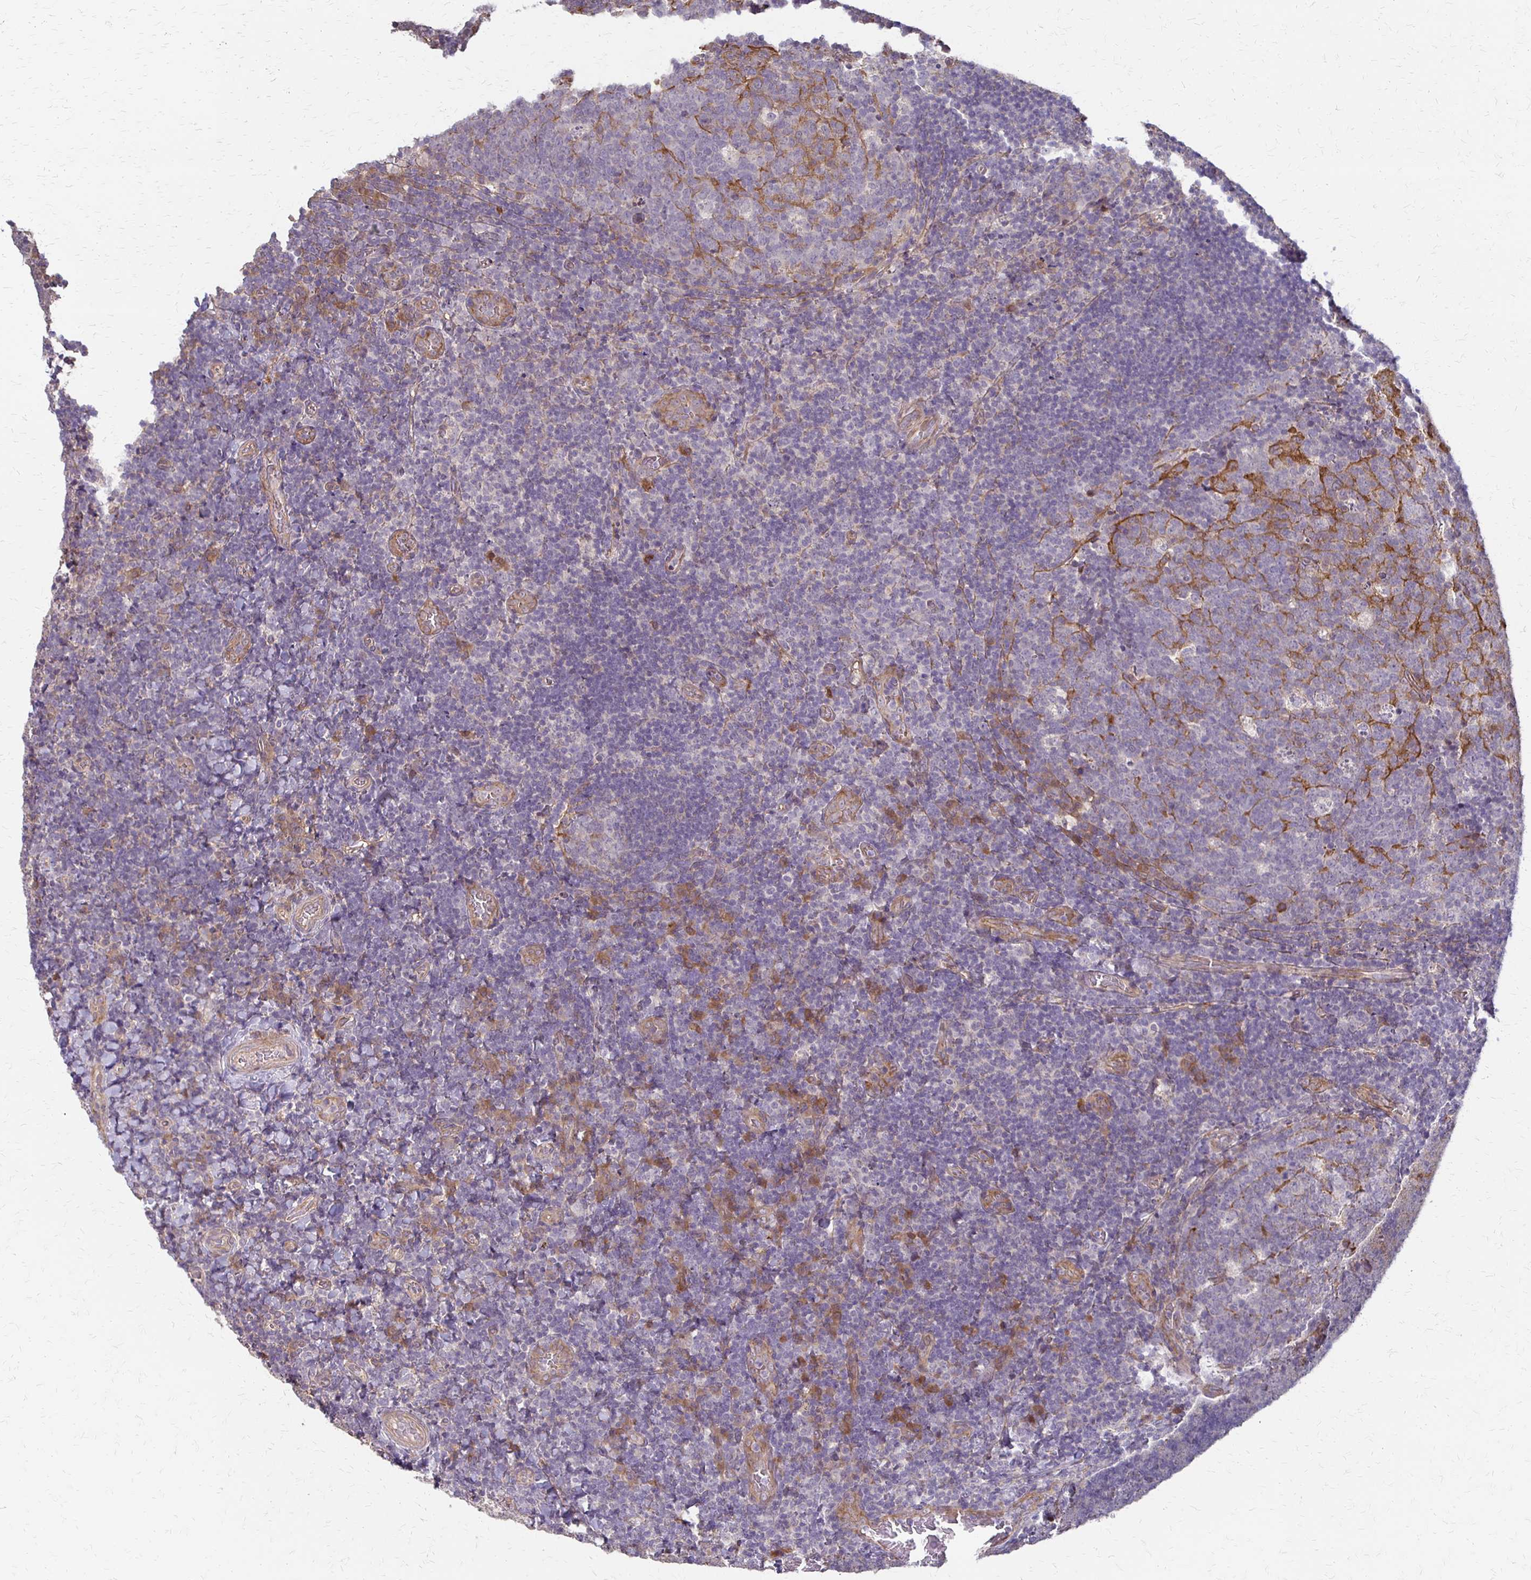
{"staining": {"intensity": "moderate", "quantity": "25%-75%", "location": "cytoplasmic/membranous"}, "tissue": "tonsil", "cell_type": "Germinal center cells", "image_type": "normal", "snomed": [{"axis": "morphology", "description": "Normal tissue, NOS"}, {"axis": "topography", "description": "Tonsil"}], "caption": "A medium amount of moderate cytoplasmic/membranous positivity is seen in approximately 25%-75% of germinal center cells in normal tonsil.", "gene": "CFL2", "patient": {"sex": "male", "age": 17}}